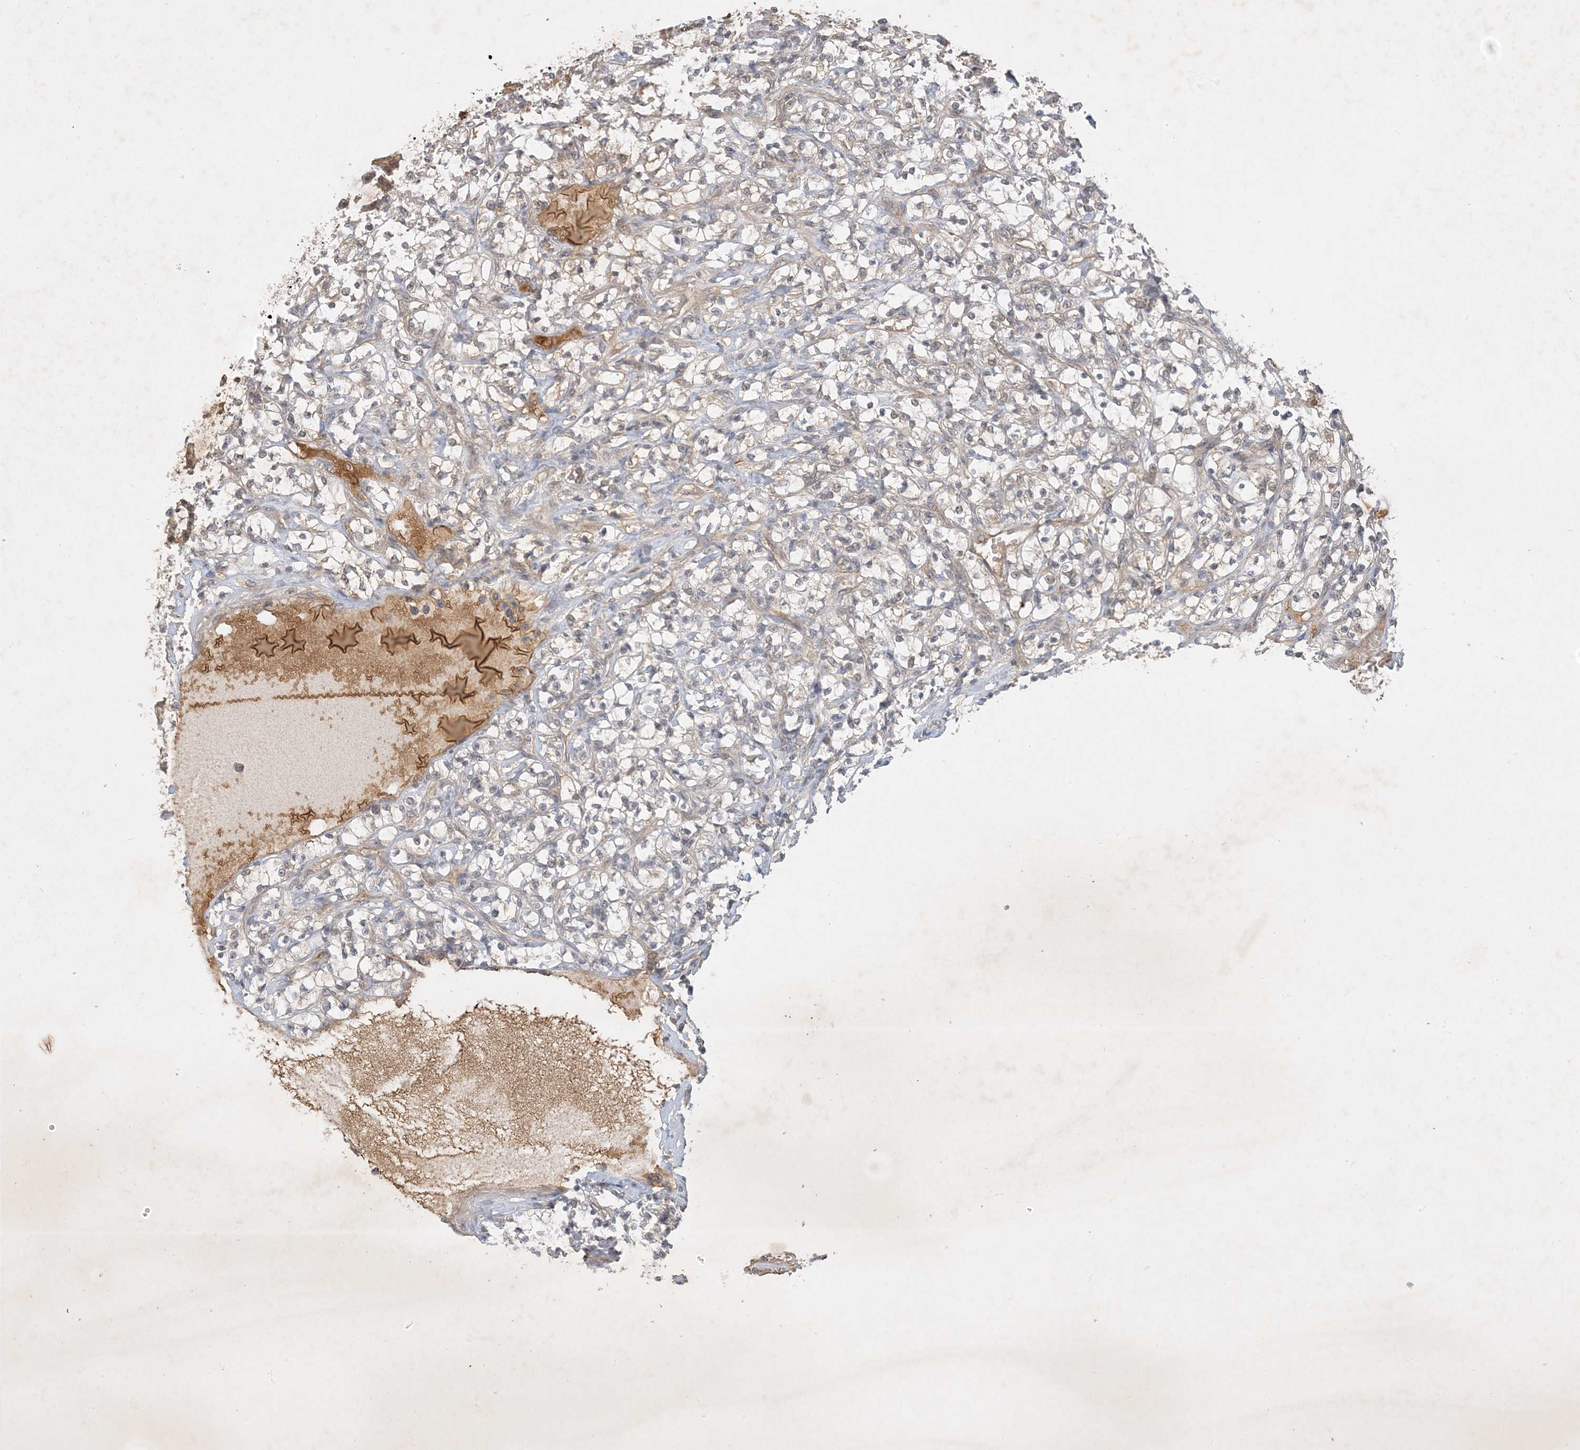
{"staining": {"intensity": "negative", "quantity": "none", "location": "none"}, "tissue": "renal cancer", "cell_type": "Tumor cells", "image_type": "cancer", "snomed": [{"axis": "morphology", "description": "Adenocarcinoma, NOS"}, {"axis": "topography", "description": "Kidney"}], "caption": "Human adenocarcinoma (renal) stained for a protein using IHC demonstrates no positivity in tumor cells.", "gene": "ZCCHC4", "patient": {"sex": "female", "age": 69}}